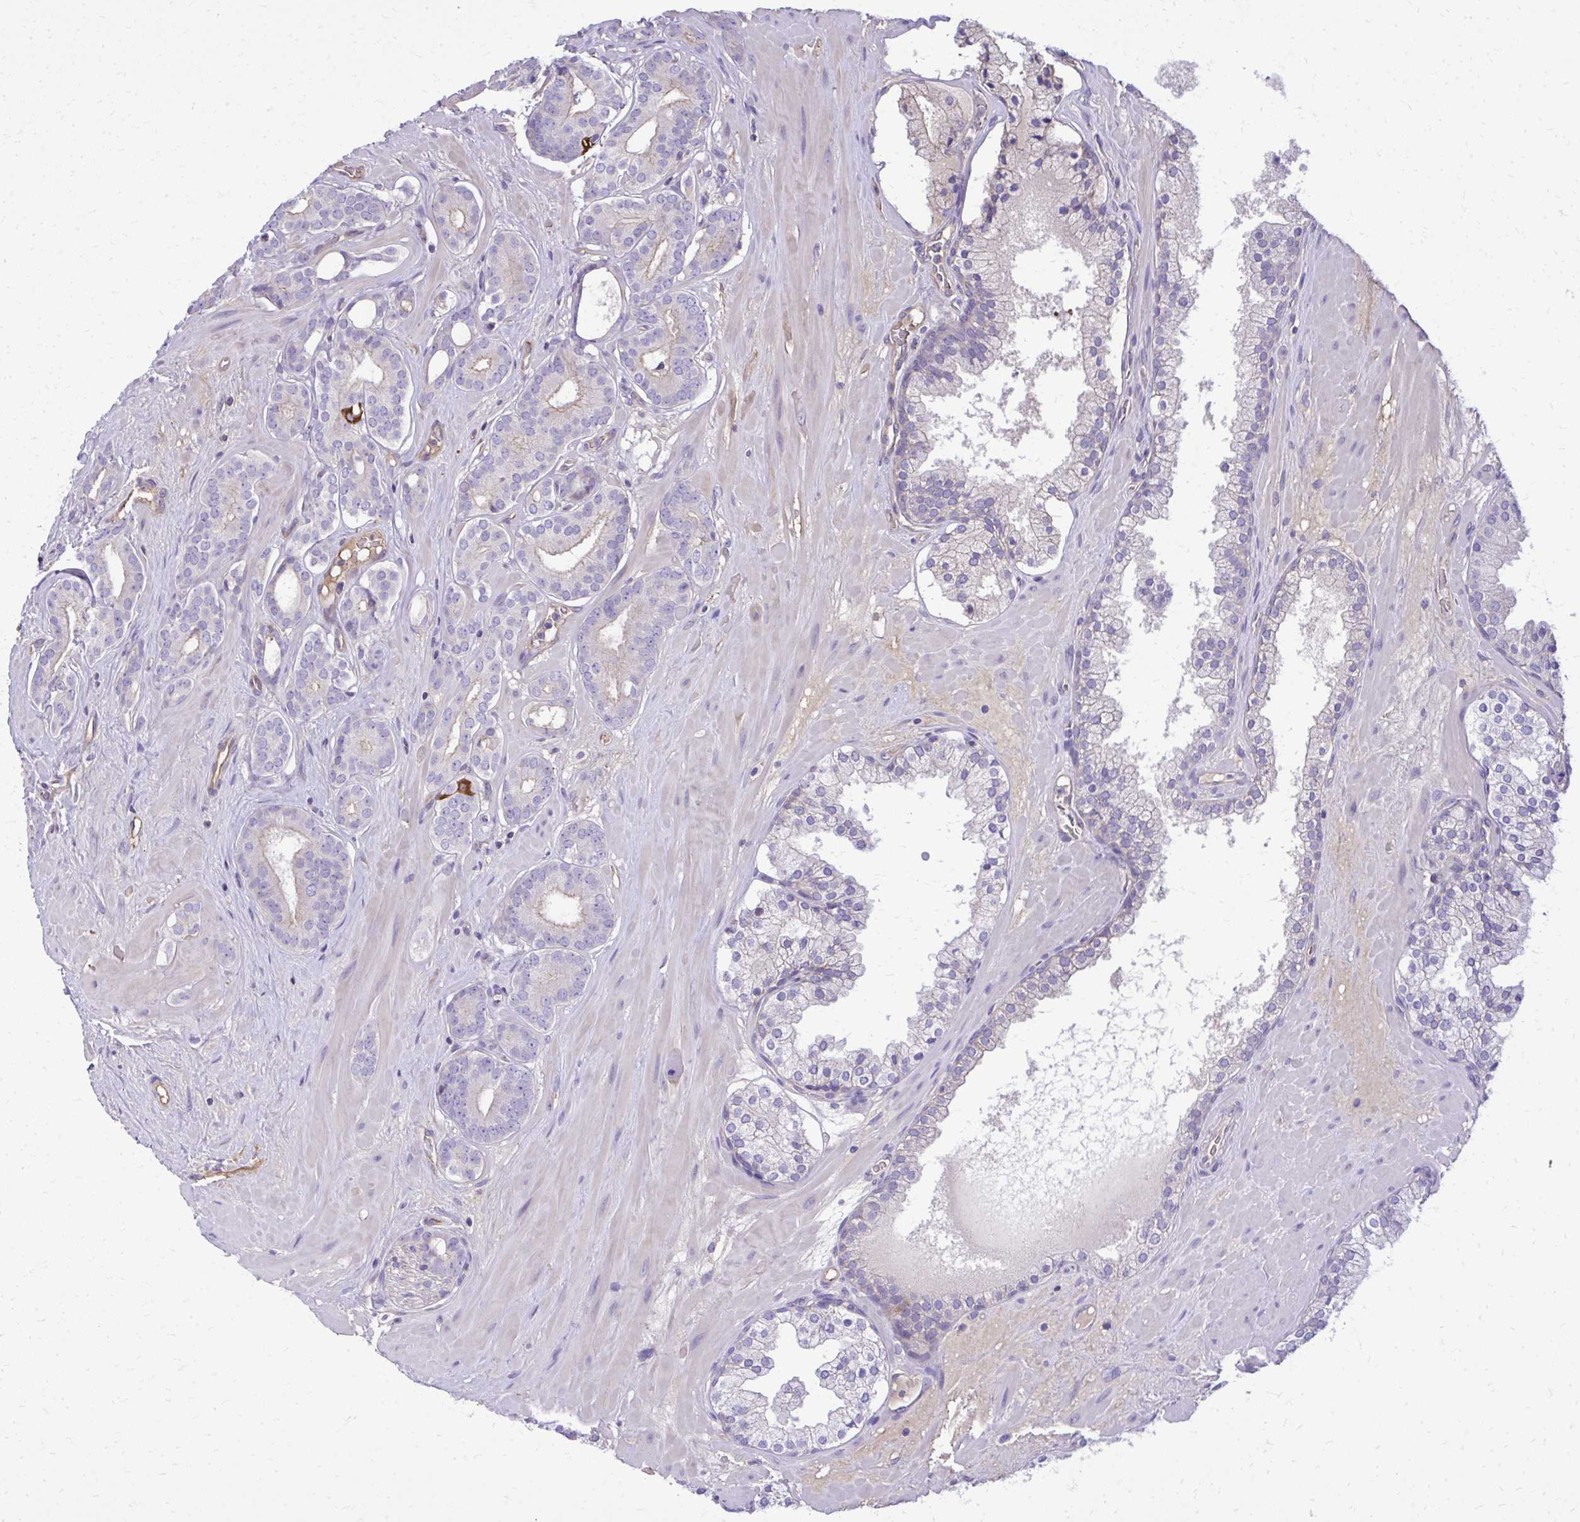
{"staining": {"intensity": "weak", "quantity": "<25%", "location": "cytoplasmic/membranous"}, "tissue": "prostate cancer", "cell_type": "Tumor cells", "image_type": "cancer", "snomed": [{"axis": "morphology", "description": "Adenocarcinoma, High grade"}, {"axis": "topography", "description": "Prostate"}], "caption": "DAB (3,3'-diaminobenzidine) immunohistochemical staining of human prostate cancer reveals no significant positivity in tumor cells.", "gene": "RUNDC3B", "patient": {"sex": "male", "age": 66}}